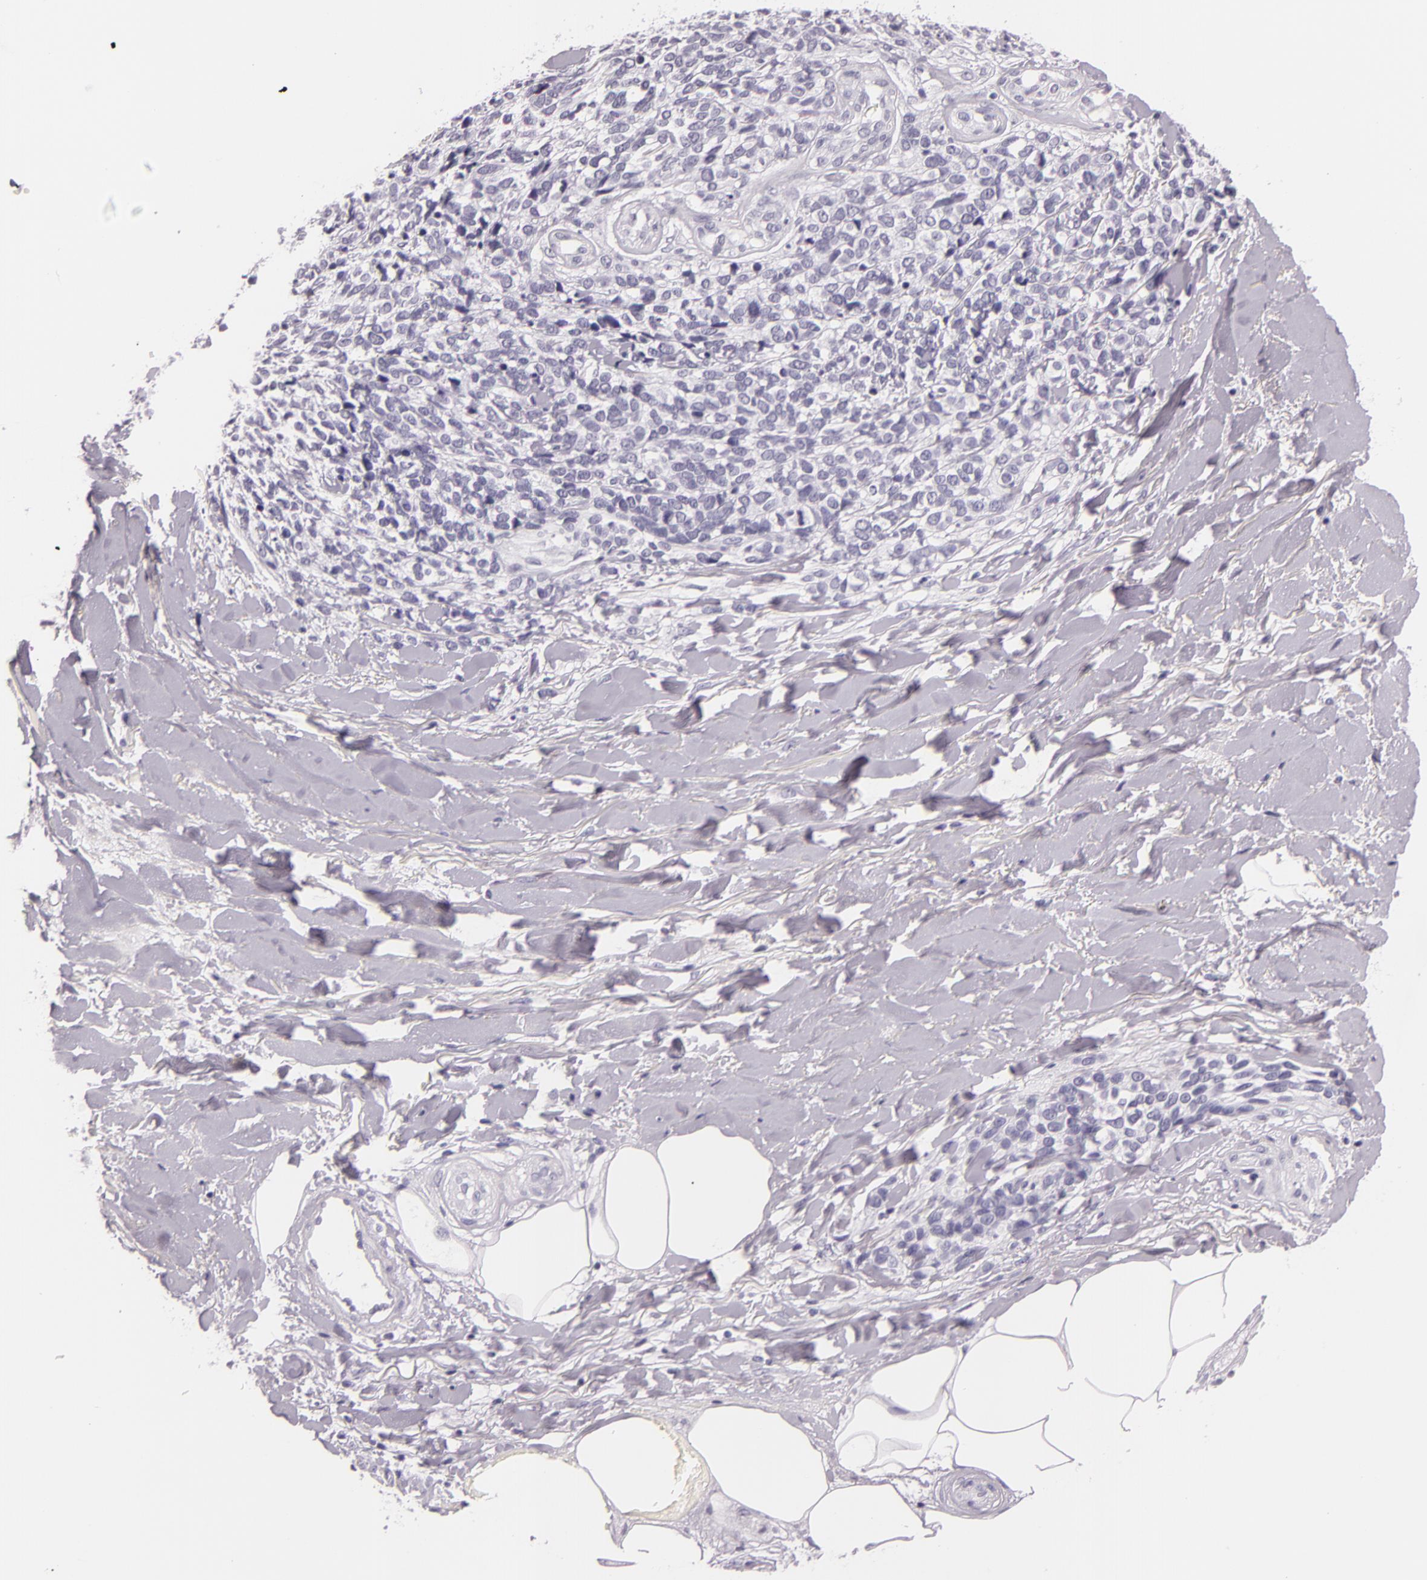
{"staining": {"intensity": "negative", "quantity": "none", "location": "none"}, "tissue": "melanoma", "cell_type": "Tumor cells", "image_type": "cancer", "snomed": [{"axis": "morphology", "description": "Malignant melanoma, NOS"}, {"axis": "topography", "description": "Skin"}], "caption": "Tumor cells show no significant protein positivity in melanoma.", "gene": "DLG4", "patient": {"sex": "female", "age": 85}}